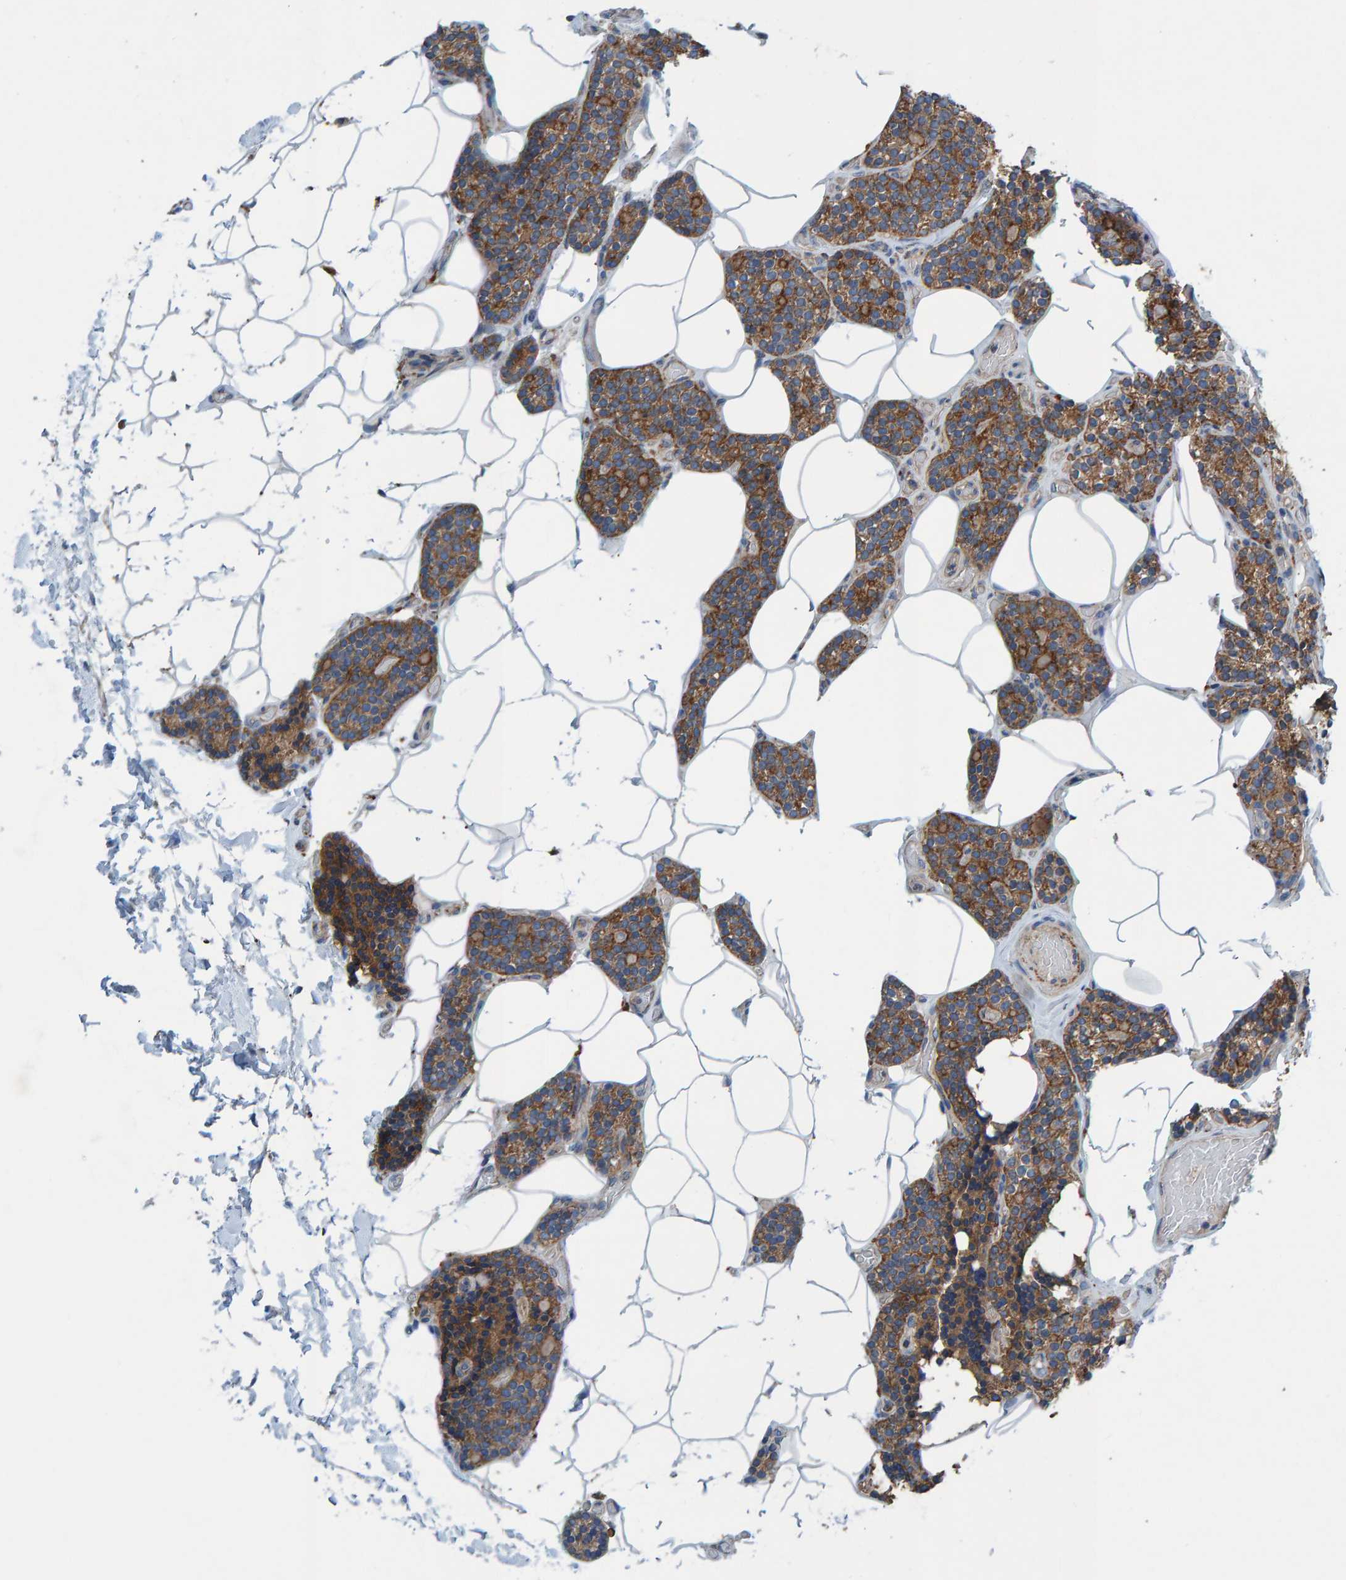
{"staining": {"intensity": "strong", "quantity": ">75%", "location": "cytoplasmic/membranous"}, "tissue": "parathyroid gland", "cell_type": "Glandular cells", "image_type": "normal", "snomed": [{"axis": "morphology", "description": "Normal tissue, NOS"}, {"axis": "topography", "description": "Parathyroid gland"}], "caption": "Normal parathyroid gland reveals strong cytoplasmic/membranous expression in approximately >75% of glandular cells The staining is performed using DAB (3,3'-diaminobenzidine) brown chromogen to label protein expression. The nuclei are counter-stained blue using hematoxylin..", "gene": "MKLN1", "patient": {"sex": "male", "age": 52}}